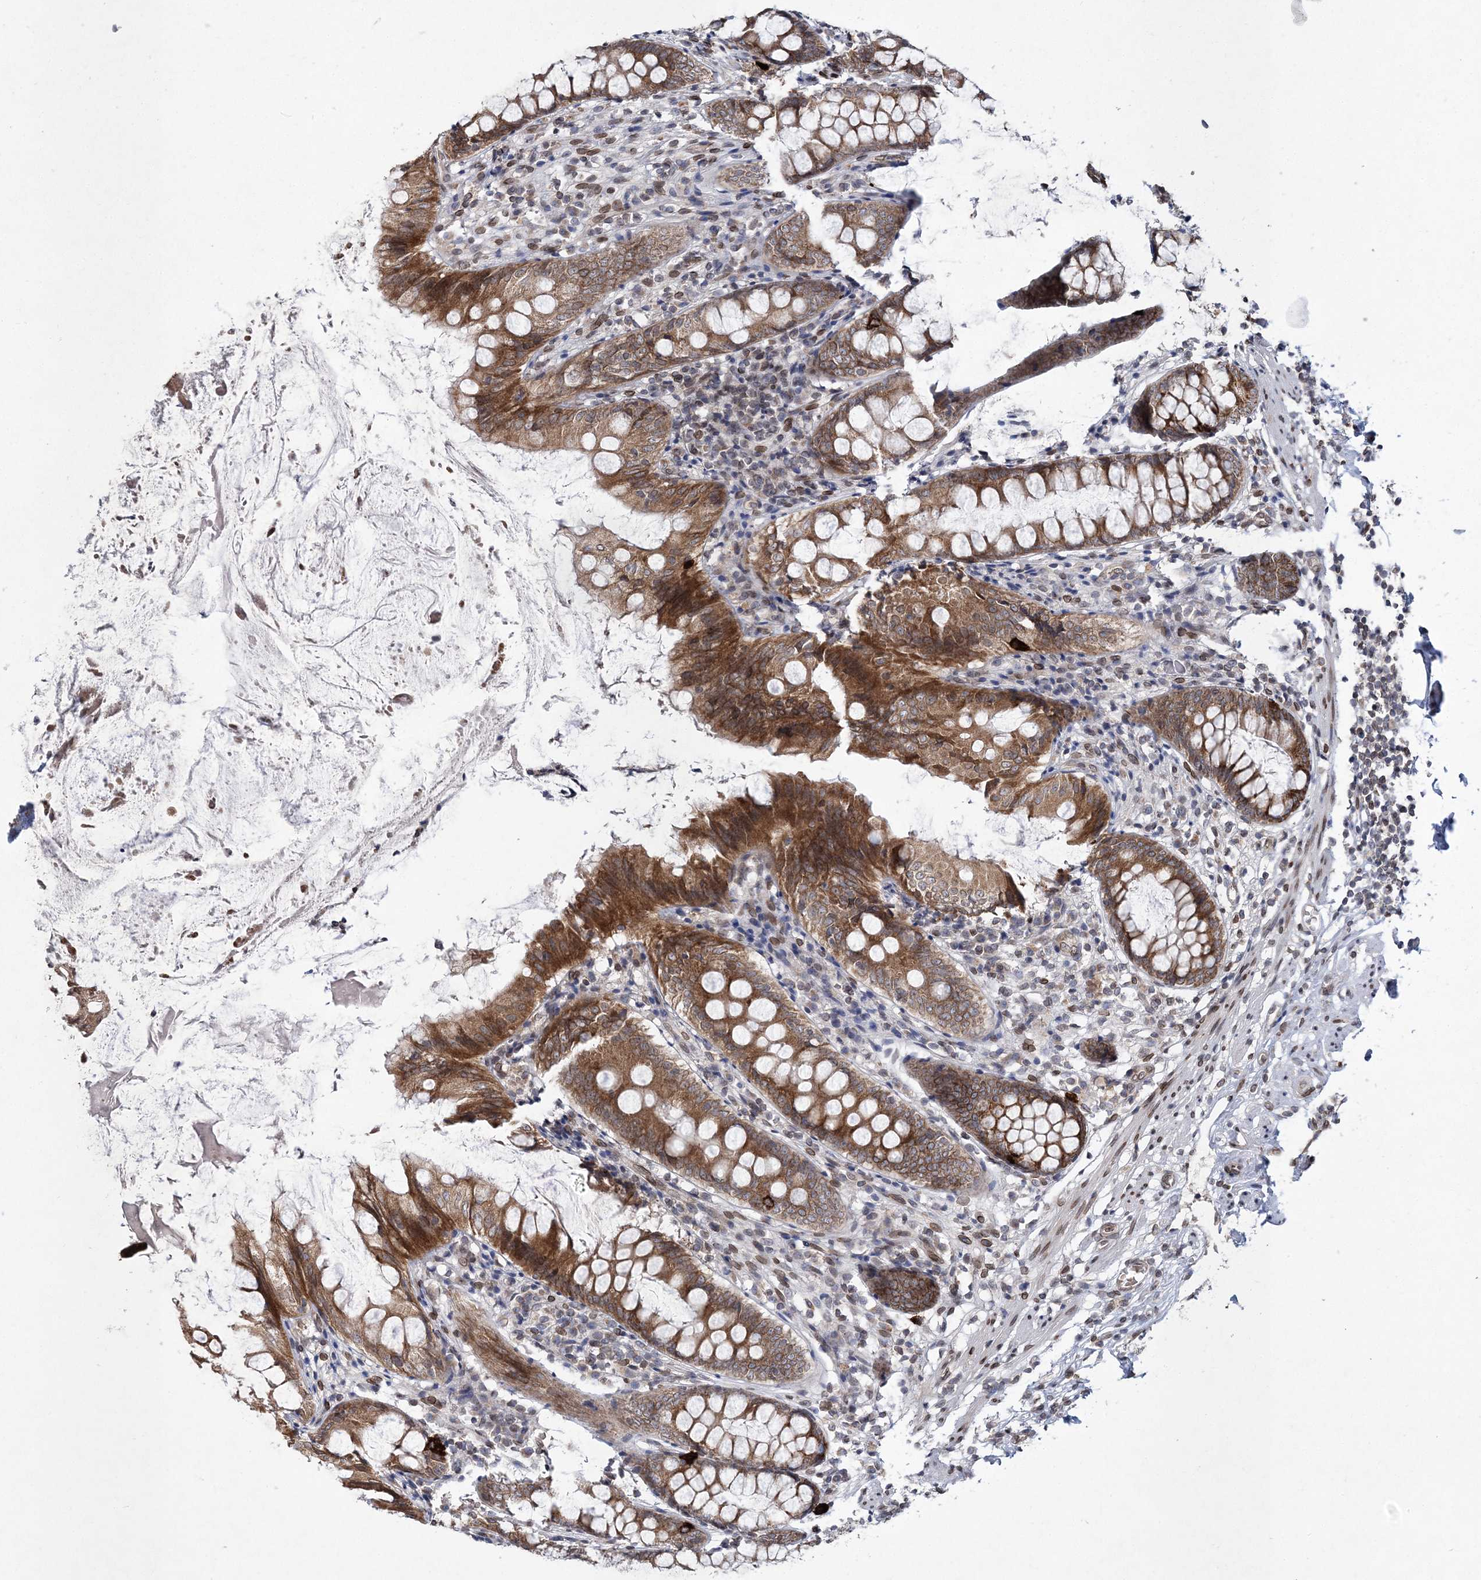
{"staining": {"intensity": "moderate", "quantity": ">75%", "location": "cytoplasmic/membranous"}, "tissue": "appendix", "cell_type": "Glandular cells", "image_type": "normal", "snomed": [{"axis": "morphology", "description": "Normal tissue, NOS"}, {"axis": "topography", "description": "Appendix"}], "caption": "Human appendix stained for a protein (brown) shows moderate cytoplasmic/membranous positive staining in about >75% of glandular cells.", "gene": "DNAJC27", "patient": {"sex": "female", "age": 77}}